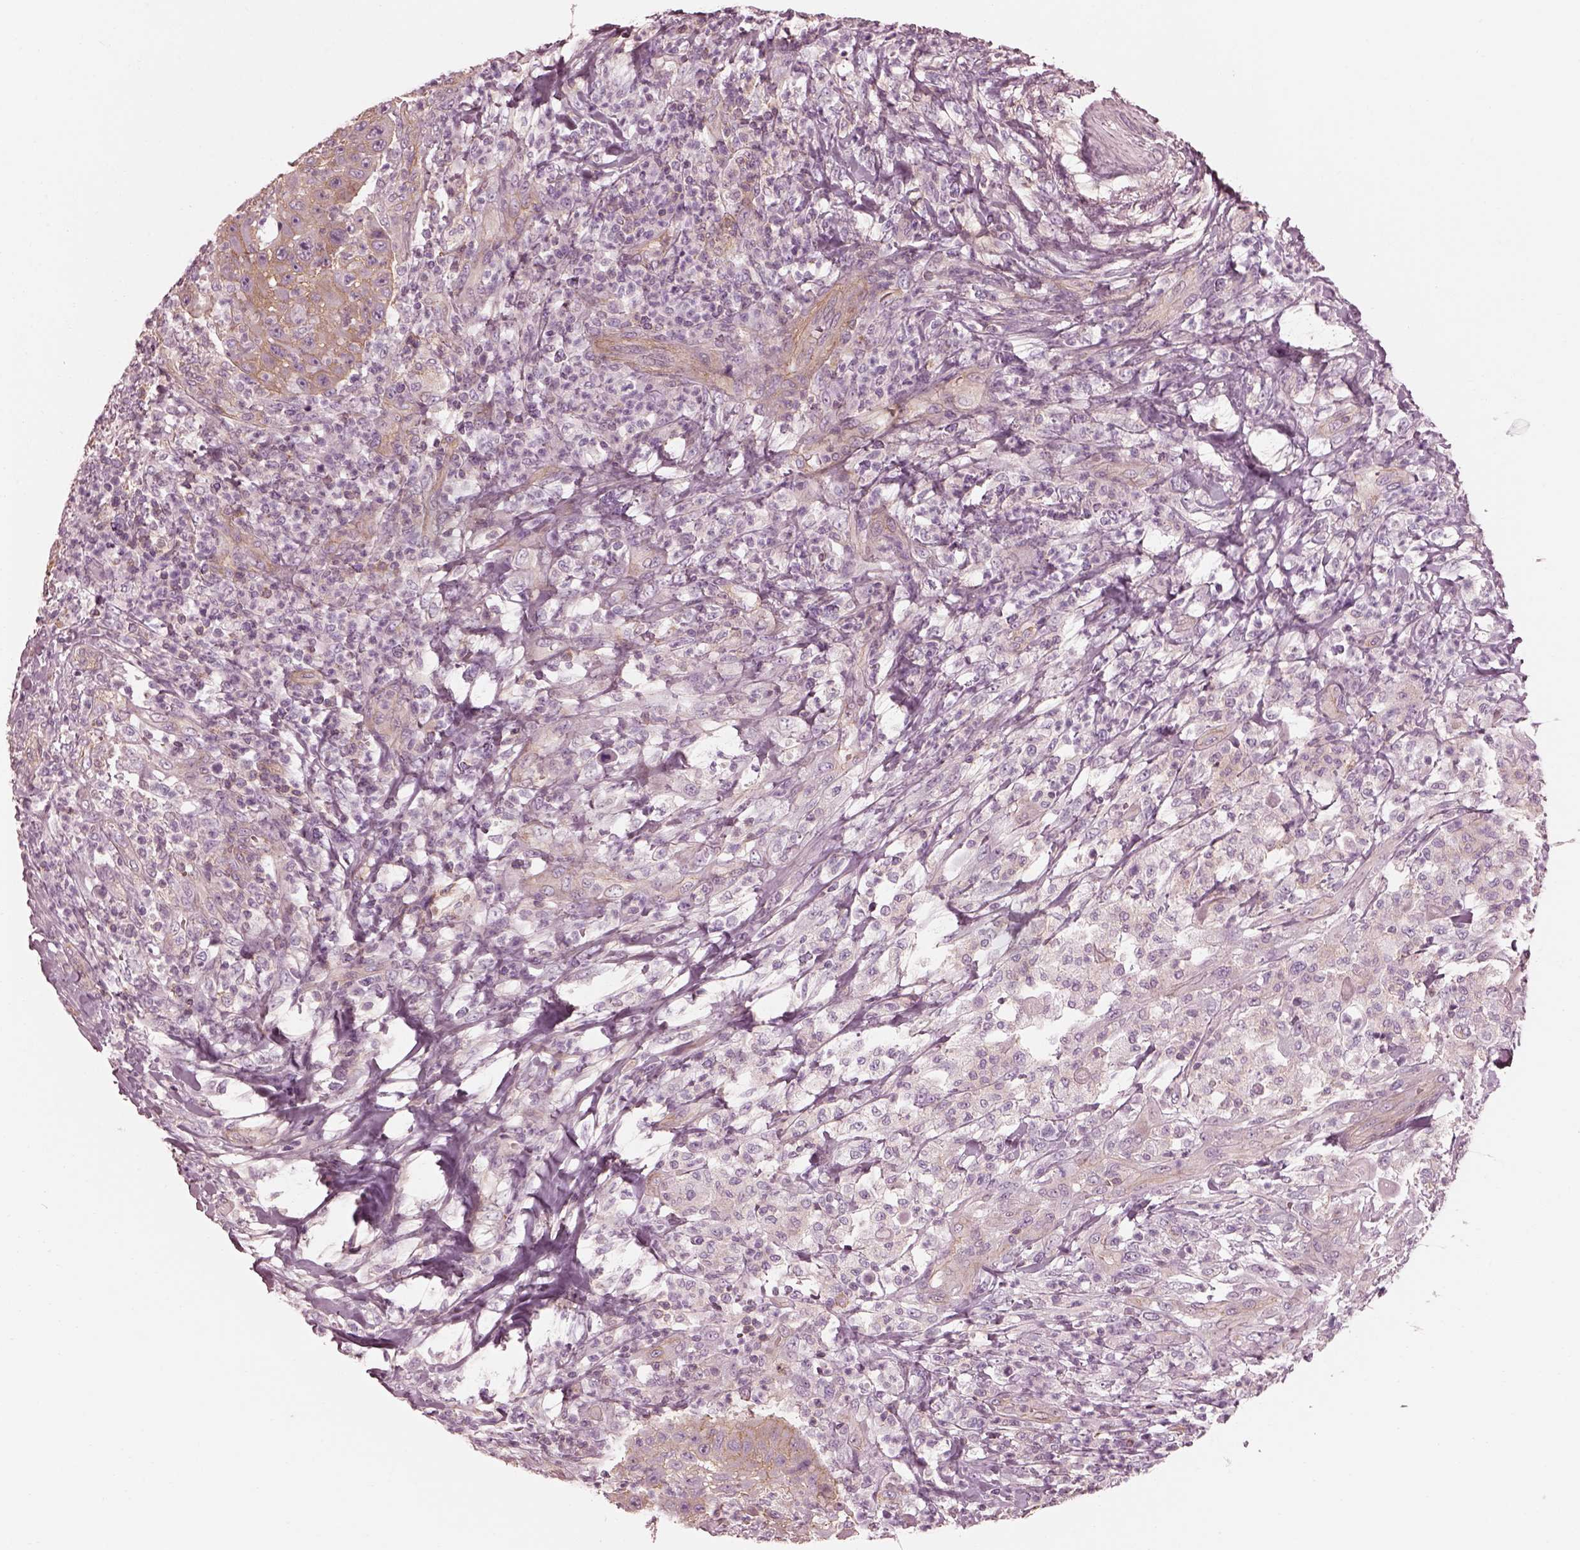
{"staining": {"intensity": "weak", "quantity": "<25%", "location": "cytoplasmic/membranous"}, "tissue": "head and neck cancer", "cell_type": "Tumor cells", "image_type": "cancer", "snomed": [{"axis": "morphology", "description": "Squamous cell carcinoma, NOS"}, {"axis": "topography", "description": "Head-Neck"}], "caption": "An immunohistochemistry (IHC) histopathology image of head and neck cancer is shown. There is no staining in tumor cells of head and neck cancer. (DAB immunohistochemistry with hematoxylin counter stain).", "gene": "ELAPOR1", "patient": {"sex": "male", "age": 69}}